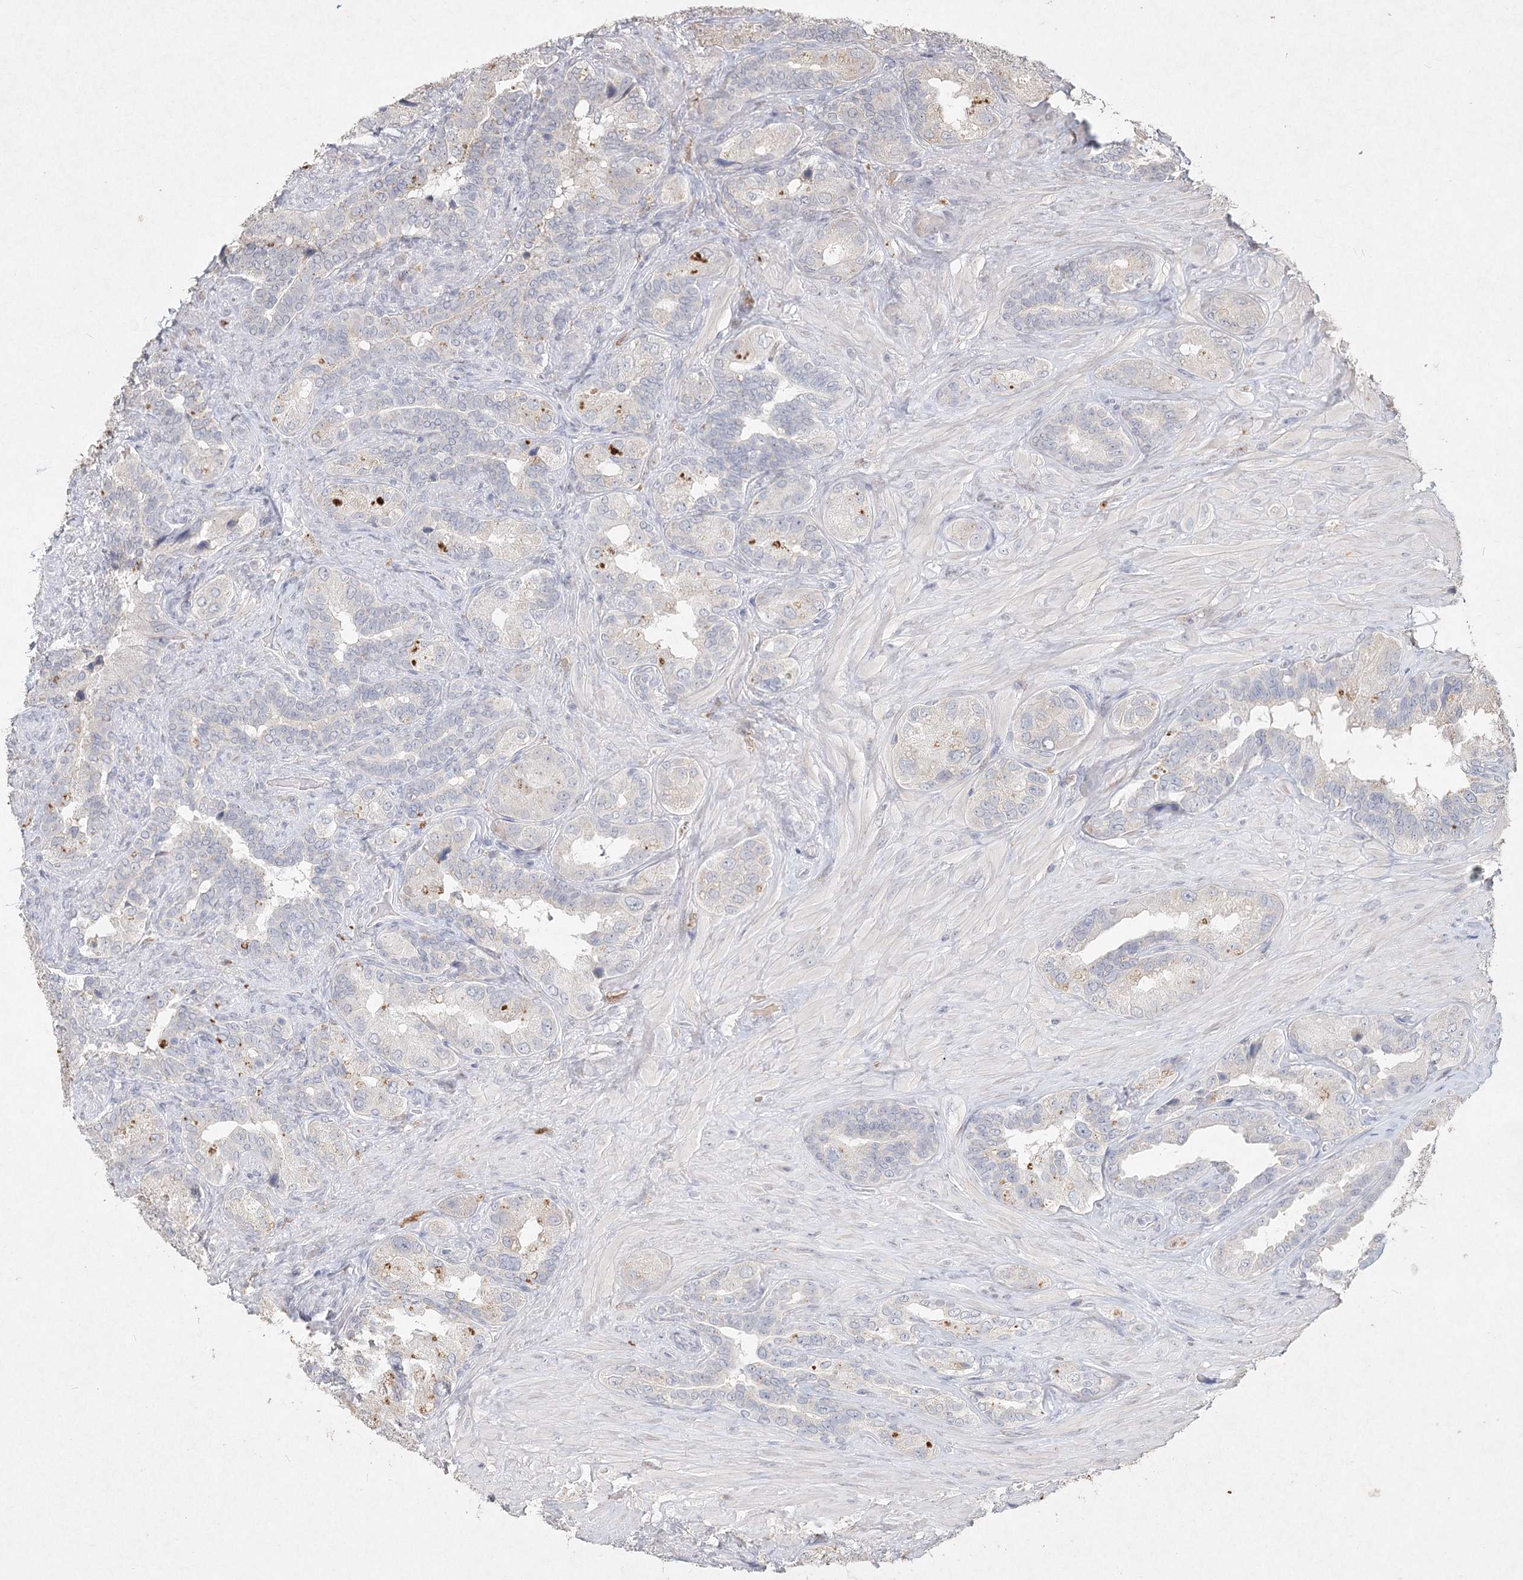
{"staining": {"intensity": "negative", "quantity": "none", "location": "none"}, "tissue": "seminal vesicle", "cell_type": "Glandular cells", "image_type": "normal", "snomed": [{"axis": "morphology", "description": "Normal tissue, NOS"}, {"axis": "topography", "description": "Seminal veicle"}, {"axis": "topography", "description": "Peripheral nerve tissue"}], "caption": "A high-resolution micrograph shows immunohistochemistry (IHC) staining of benign seminal vesicle, which demonstrates no significant positivity in glandular cells. Nuclei are stained in blue.", "gene": "ARSI", "patient": {"sex": "male", "age": 67}}